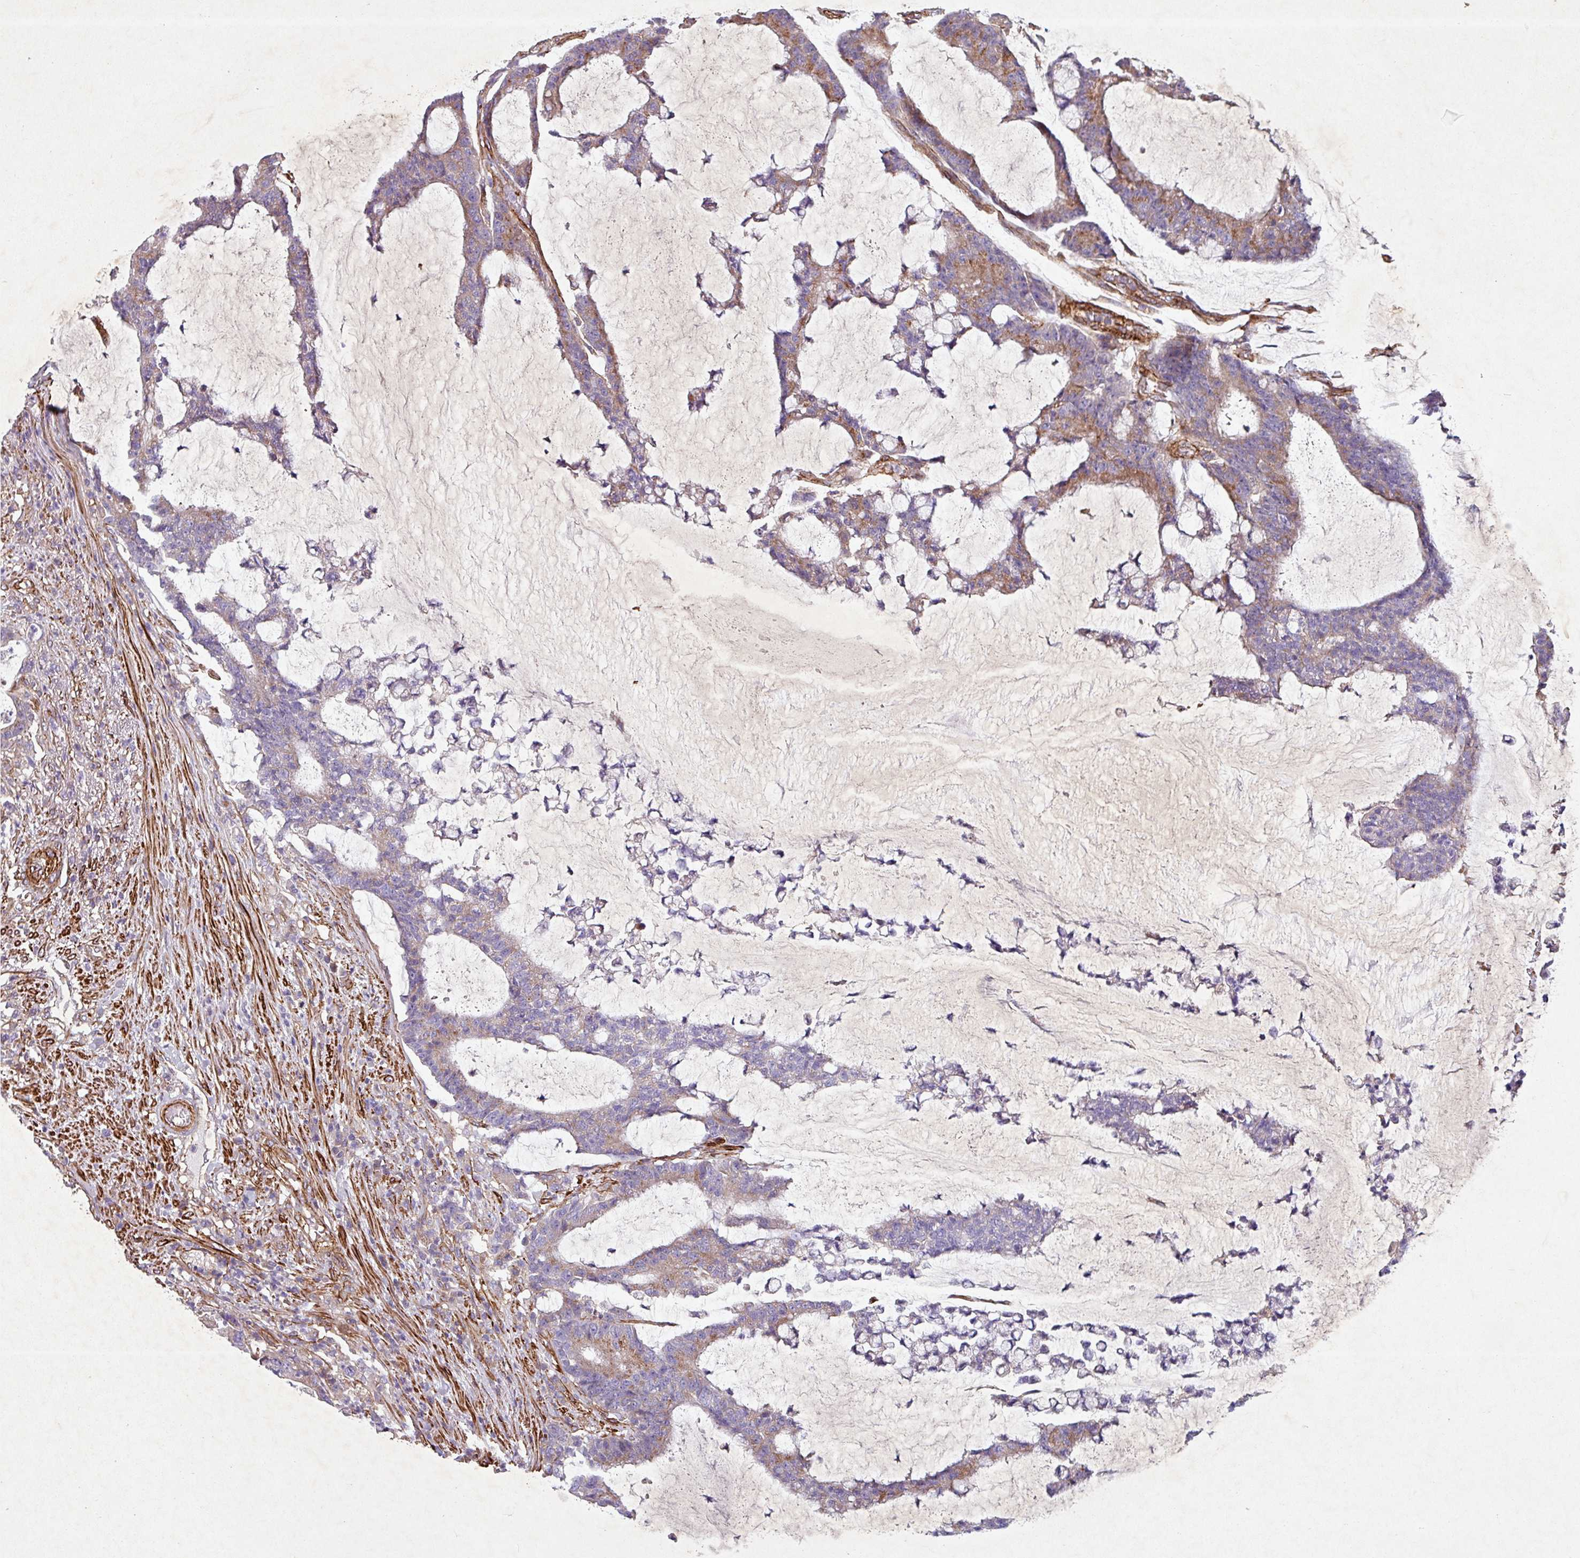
{"staining": {"intensity": "moderate", "quantity": ">75%", "location": "cytoplasmic/membranous"}, "tissue": "colorectal cancer", "cell_type": "Tumor cells", "image_type": "cancer", "snomed": [{"axis": "morphology", "description": "Adenocarcinoma, NOS"}, {"axis": "topography", "description": "Colon"}], "caption": "Colorectal cancer (adenocarcinoma) stained with IHC demonstrates moderate cytoplasmic/membranous positivity in about >75% of tumor cells. (Brightfield microscopy of DAB IHC at high magnification).", "gene": "ATP2C2", "patient": {"sex": "female", "age": 84}}